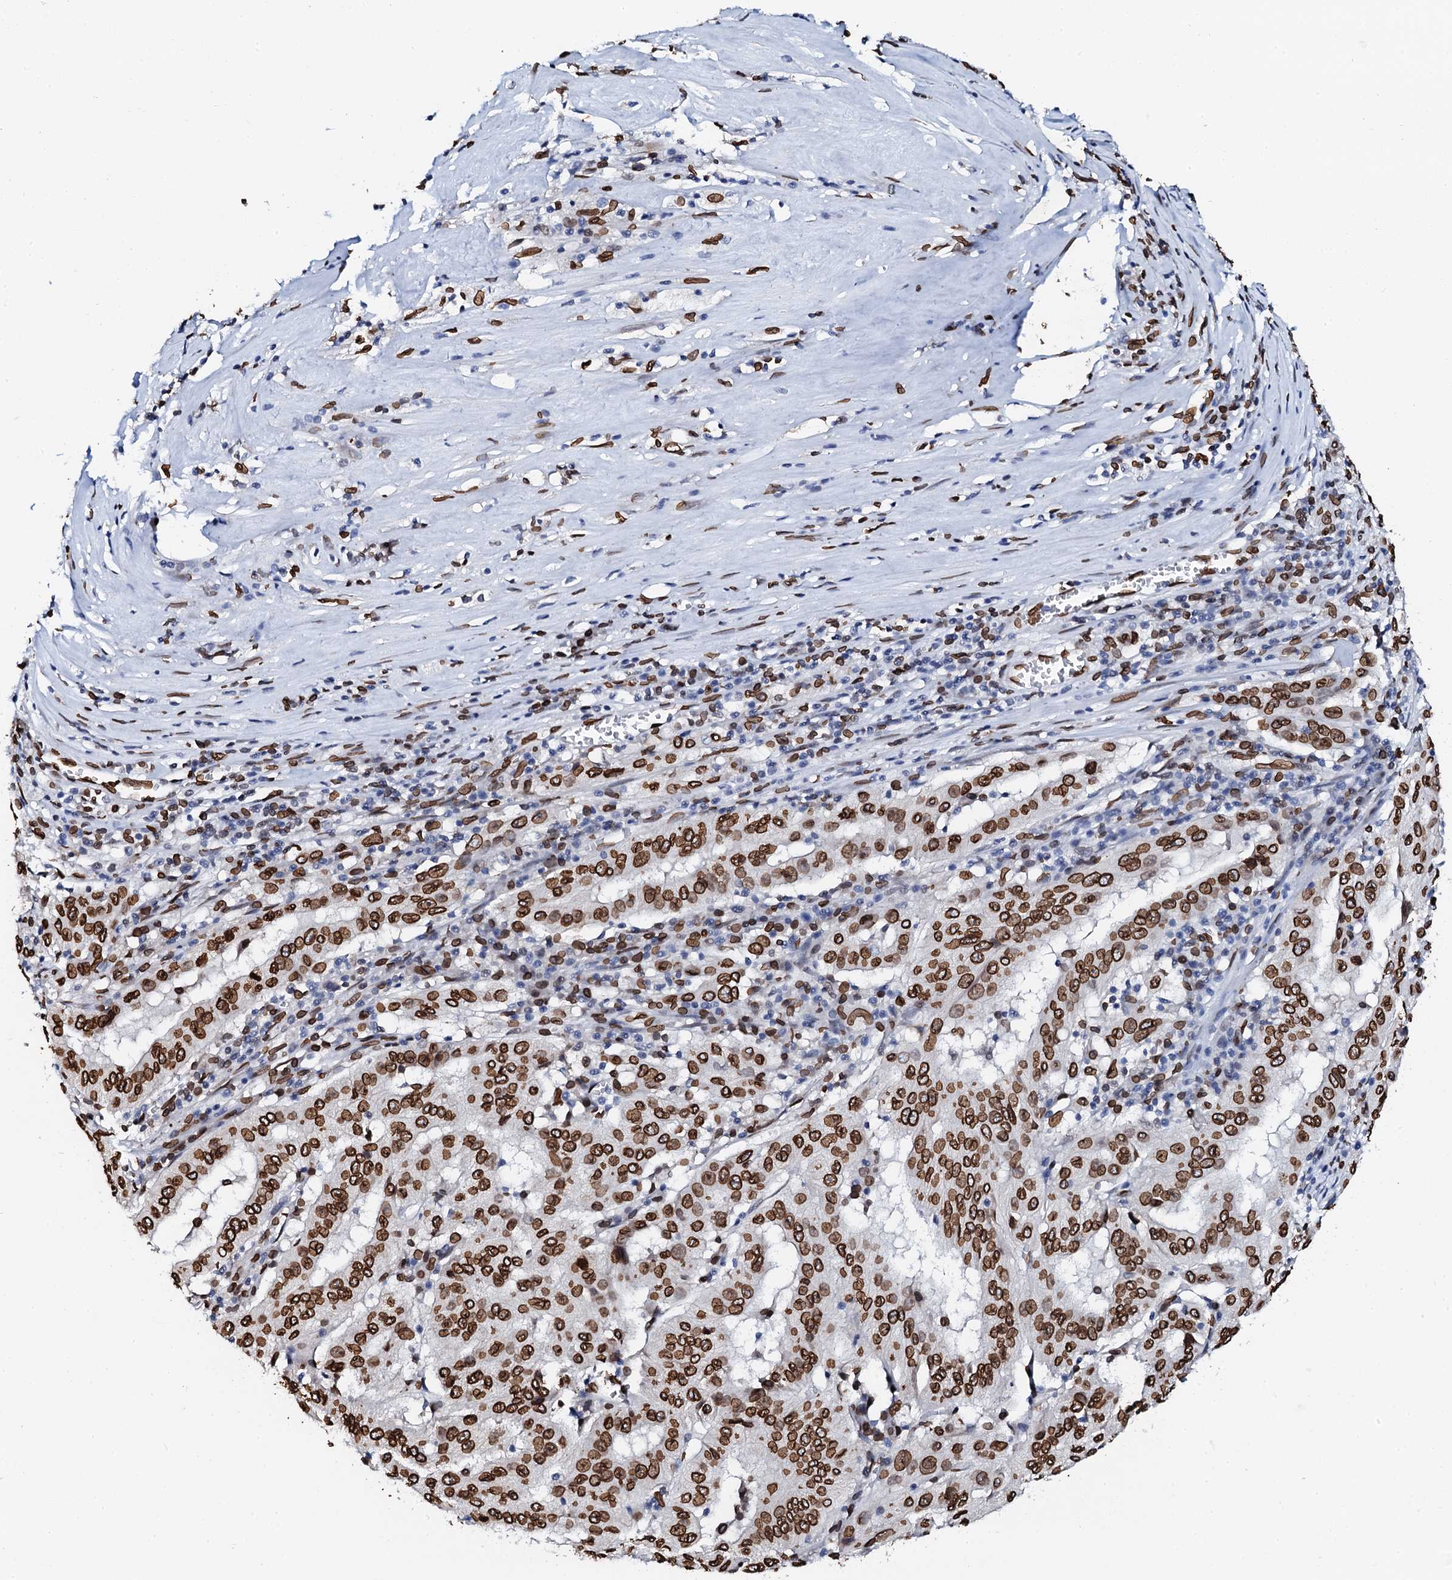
{"staining": {"intensity": "strong", "quantity": ">75%", "location": "nuclear"}, "tissue": "pancreatic cancer", "cell_type": "Tumor cells", "image_type": "cancer", "snomed": [{"axis": "morphology", "description": "Adenocarcinoma, NOS"}, {"axis": "topography", "description": "Pancreas"}], "caption": "The photomicrograph exhibits immunohistochemical staining of adenocarcinoma (pancreatic). There is strong nuclear positivity is present in about >75% of tumor cells. (IHC, brightfield microscopy, high magnification).", "gene": "KATNAL2", "patient": {"sex": "male", "age": 63}}